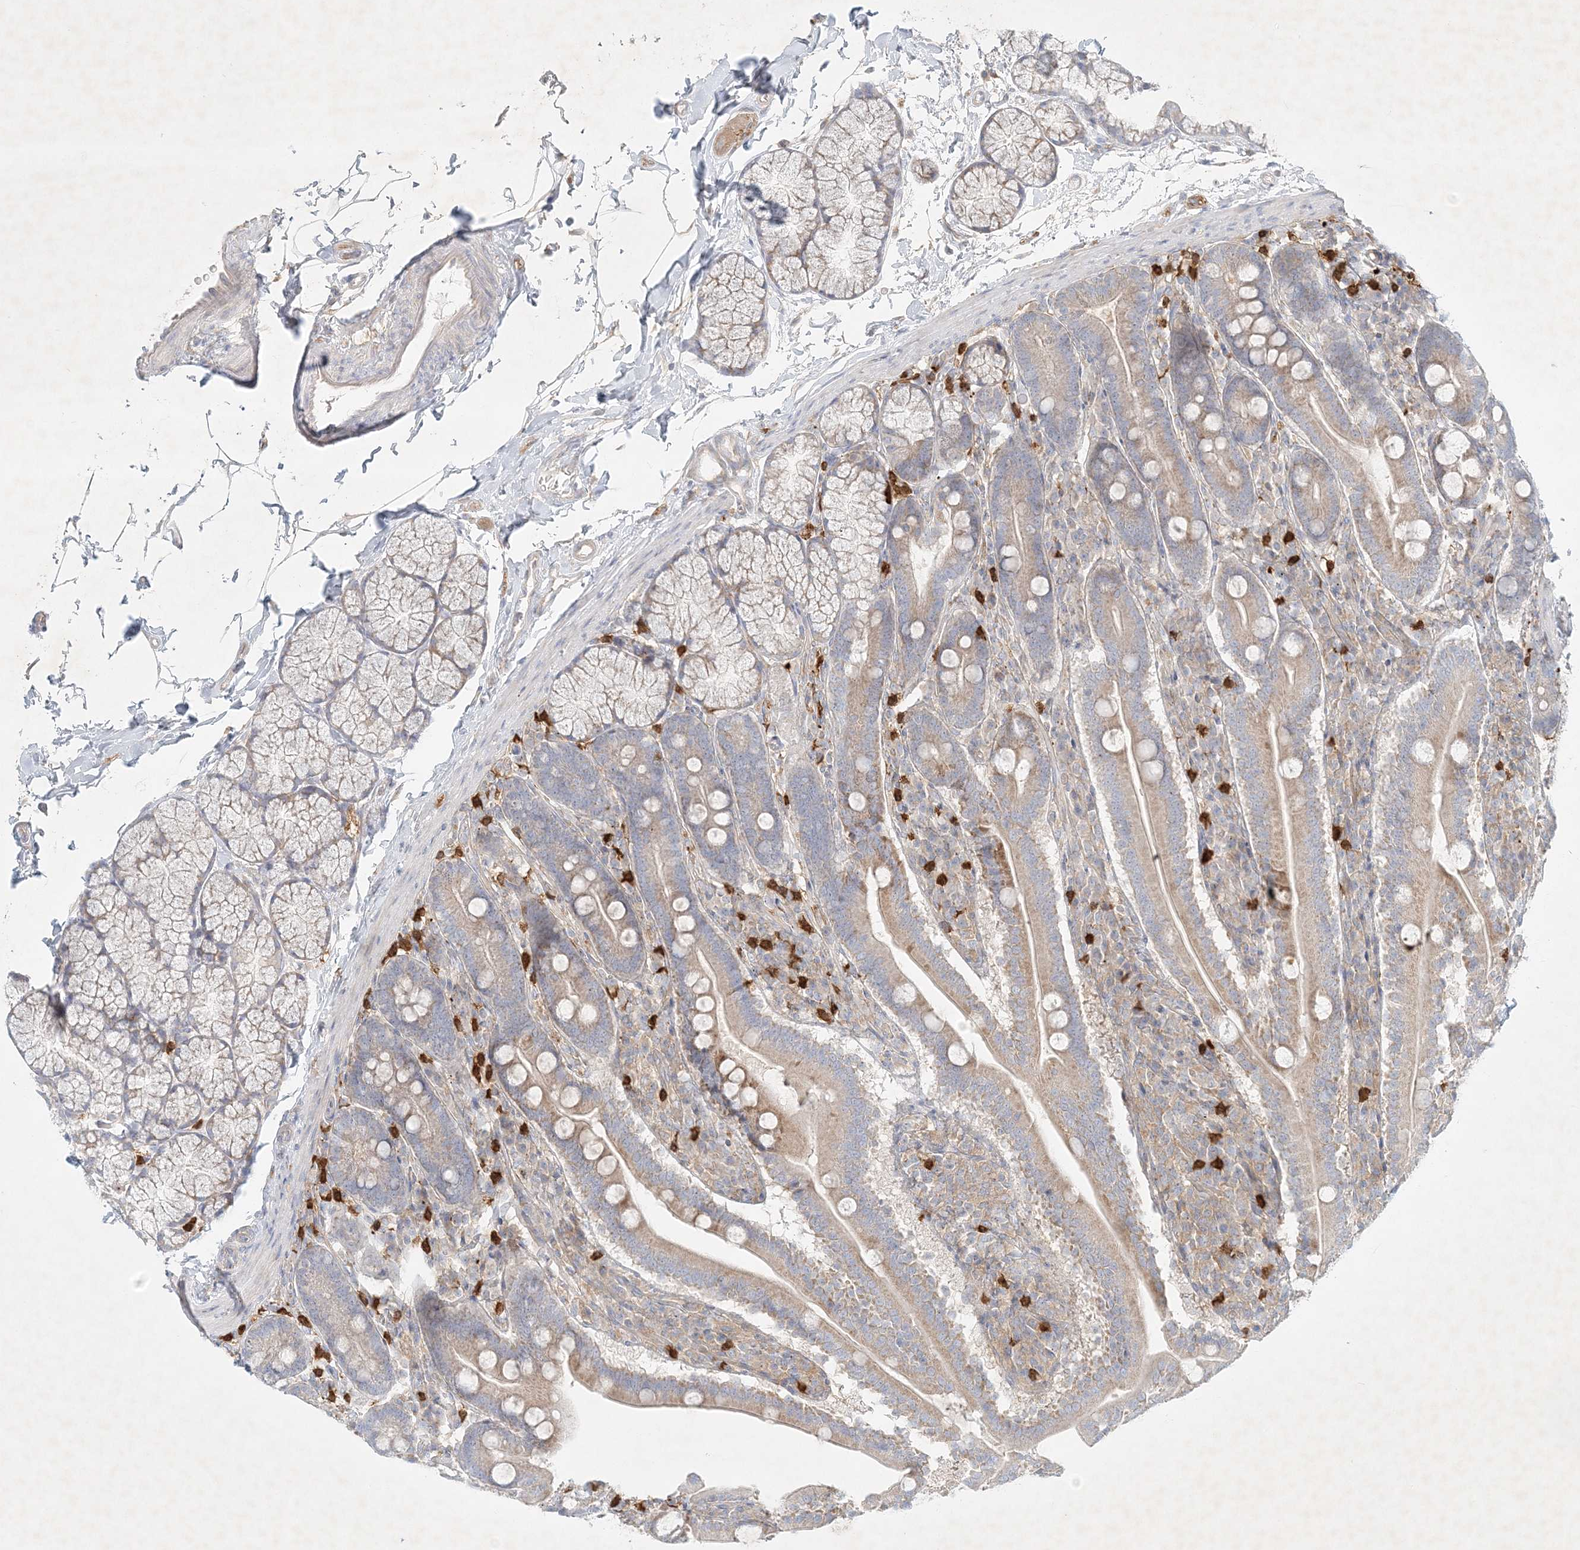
{"staining": {"intensity": "moderate", "quantity": ">75%", "location": "cytoplasmic/membranous"}, "tissue": "duodenum", "cell_type": "Glandular cells", "image_type": "normal", "snomed": [{"axis": "morphology", "description": "Normal tissue, NOS"}, {"axis": "topography", "description": "Duodenum"}], "caption": "Glandular cells show moderate cytoplasmic/membranous staining in approximately >75% of cells in unremarkable duodenum. The protein is stained brown, and the nuclei are stained in blue (DAB (3,3'-diaminobenzidine) IHC with brightfield microscopy, high magnification).", "gene": "STK11IP", "patient": {"sex": "male", "age": 35}}